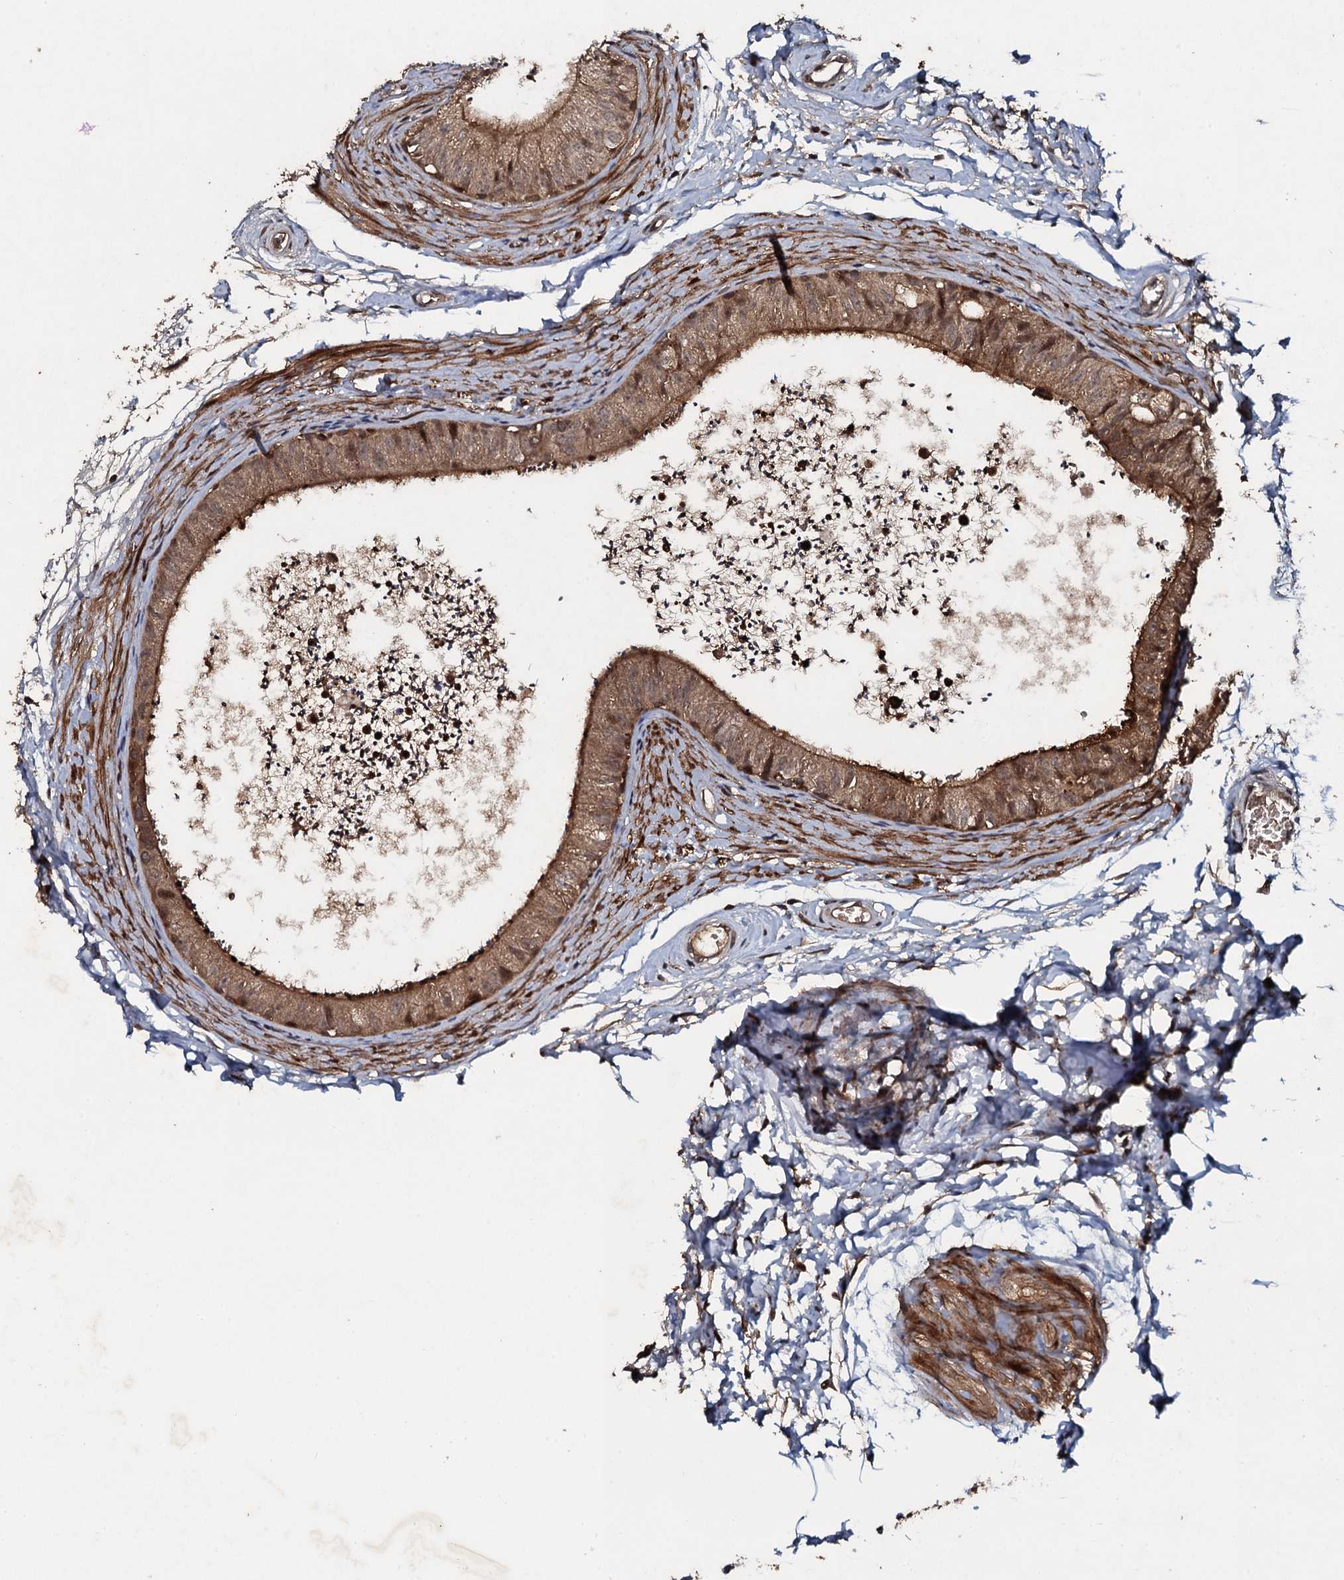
{"staining": {"intensity": "strong", "quantity": ">75%", "location": "cytoplasmic/membranous"}, "tissue": "epididymis", "cell_type": "Glandular cells", "image_type": "normal", "snomed": [{"axis": "morphology", "description": "Normal tissue, NOS"}, {"axis": "topography", "description": "Epididymis"}], "caption": "Epididymis stained for a protein exhibits strong cytoplasmic/membranous positivity in glandular cells. (brown staining indicates protein expression, while blue staining denotes nuclei).", "gene": "ADGRG3", "patient": {"sex": "male", "age": 56}}